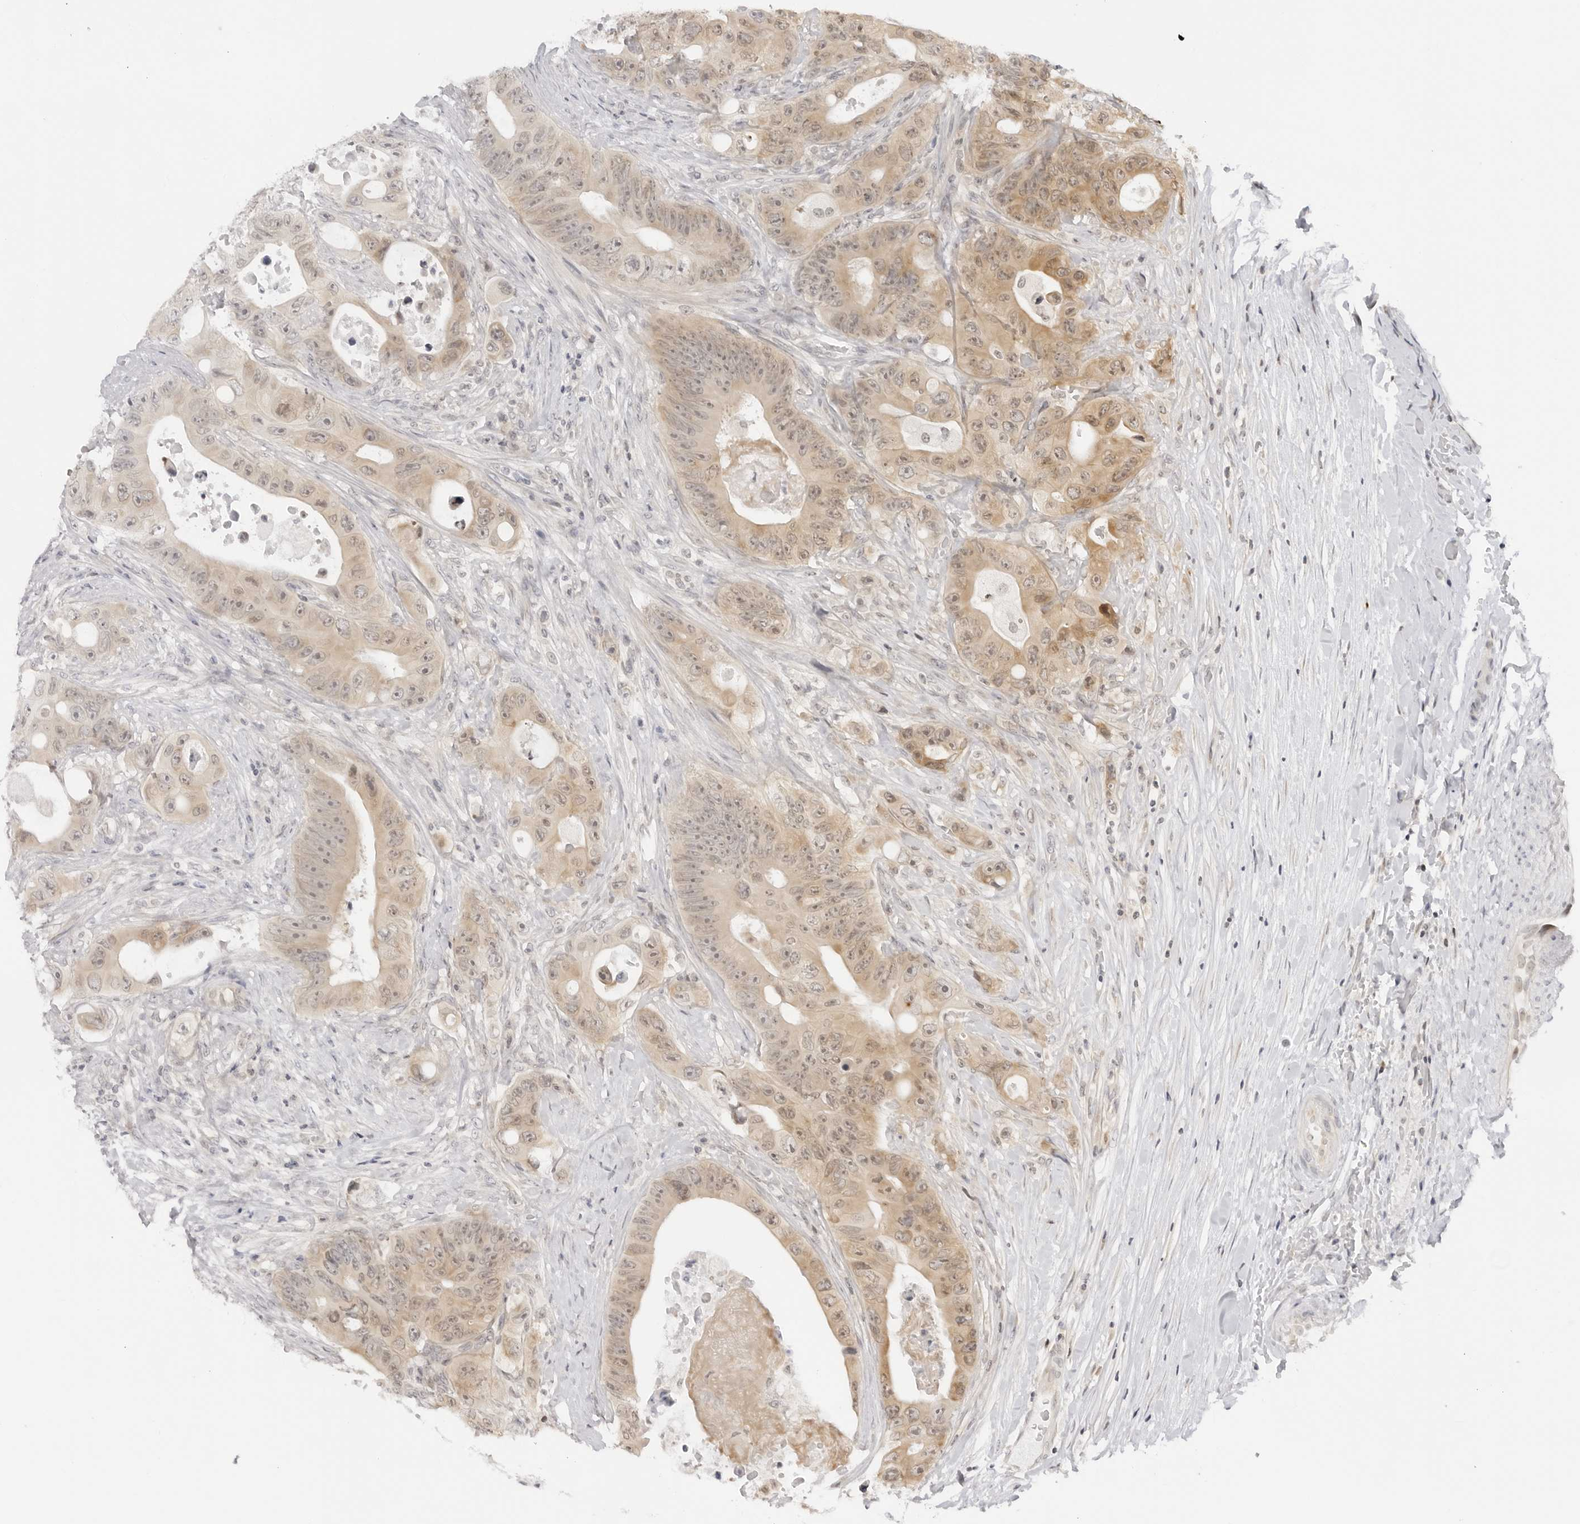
{"staining": {"intensity": "moderate", "quantity": "25%-75%", "location": "cytoplasmic/membranous"}, "tissue": "colorectal cancer", "cell_type": "Tumor cells", "image_type": "cancer", "snomed": [{"axis": "morphology", "description": "Adenocarcinoma, NOS"}, {"axis": "topography", "description": "Colon"}], "caption": "A medium amount of moderate cytoplasmic/membranous staining is seen in about 25%-75% of tumor cells in colorectal adenocarcinoma tissue.", "gene": "PRRC2C", "patient": {"sex": "female", "age": 46}}